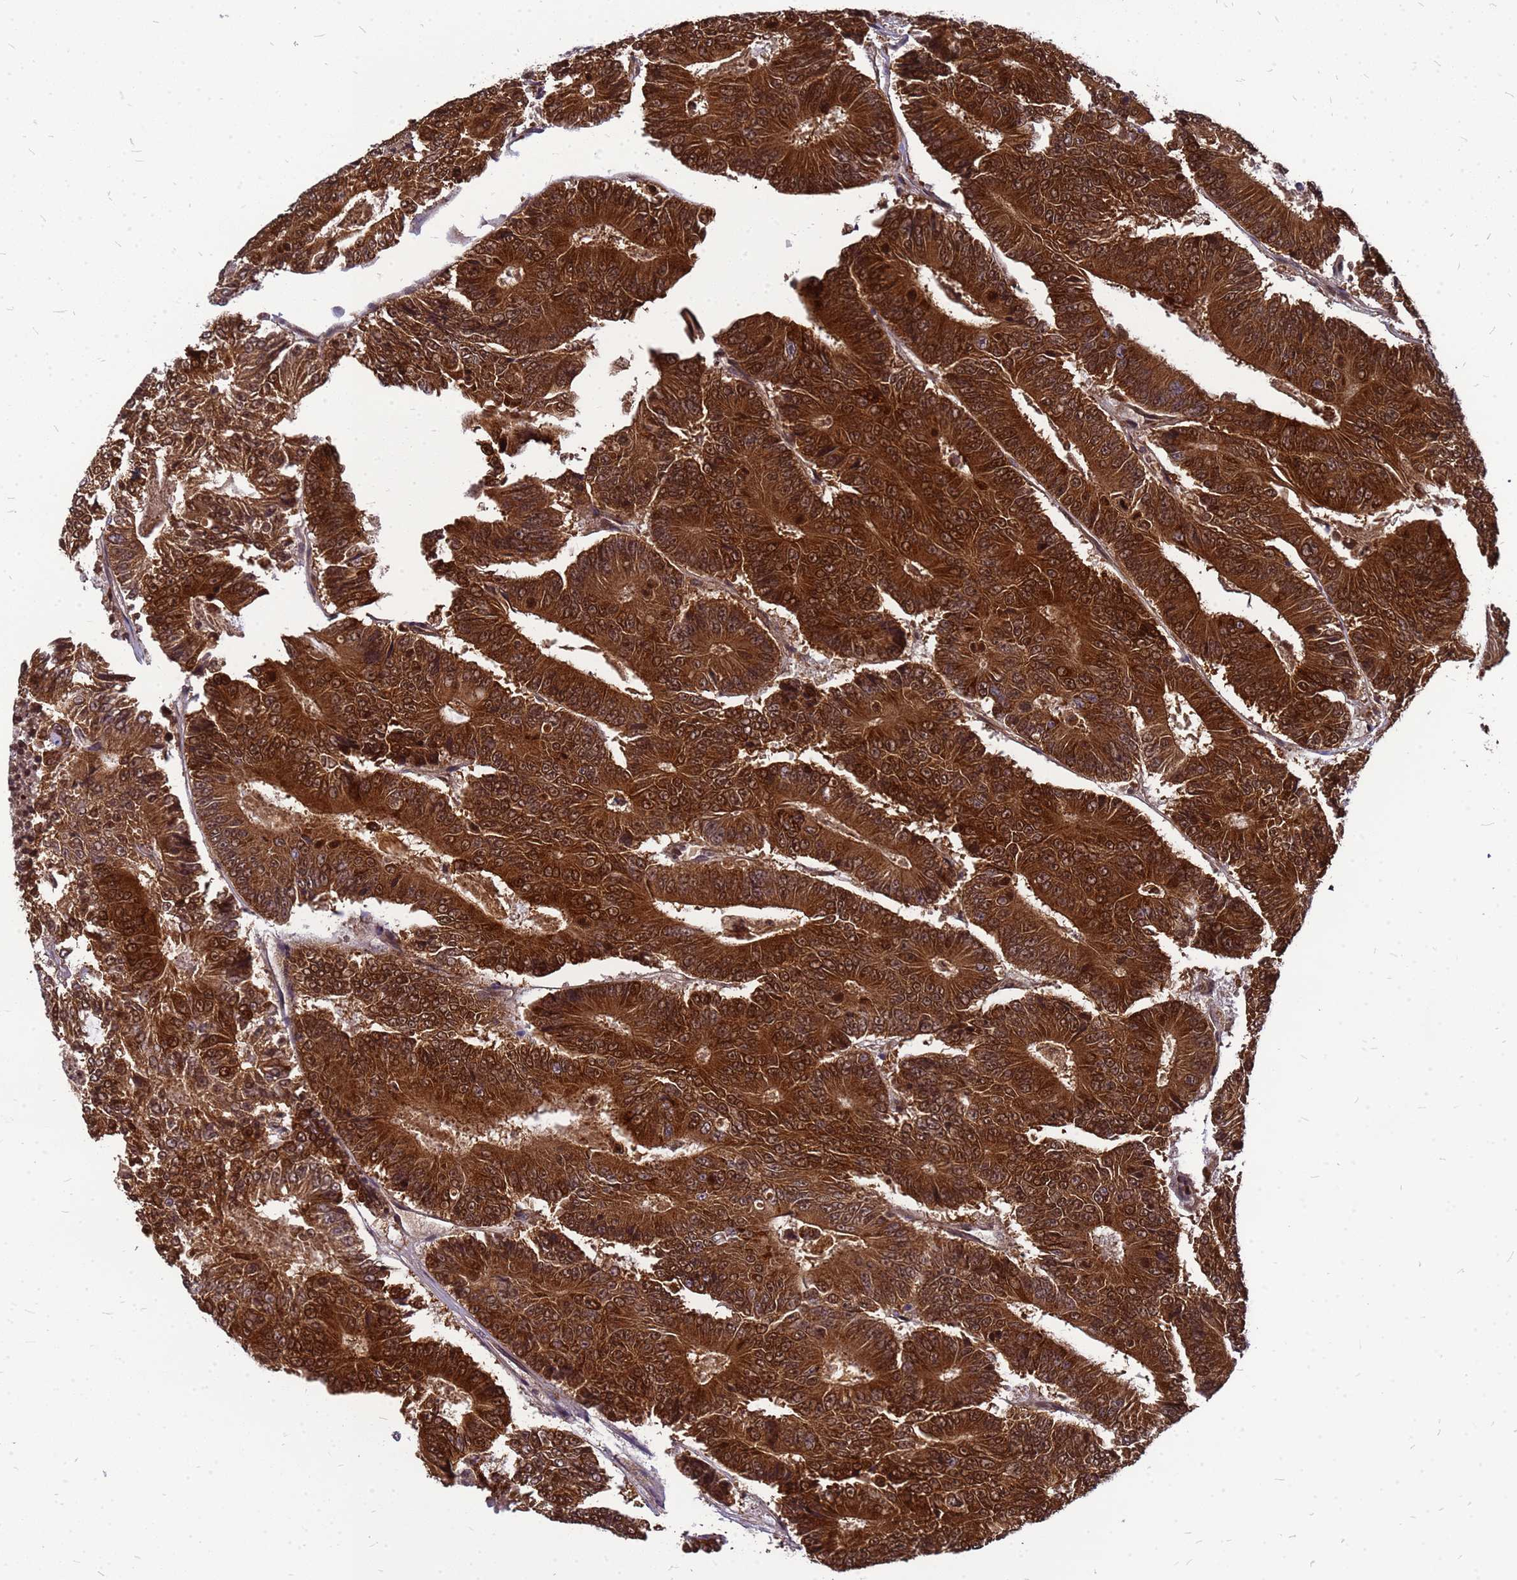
{"staining": {"intensity": "strong", "quantity": ">75%", "location": "cytoplasmic/membranous"}, "tissue": "colorectal cancer", "cell_type": "Tumor cells", "image_type": "cancer", "snomed": [{"axis": "morphology", "description": "Adenocarcinoma, NOS"}, {"axis": "topography", "description": "Colon"}], "caption": "A photomicrograph of colorectal adenocarcinoma stained for a protein demonstrates strong cytoplasmic/membranous brown staining in tumor cells.", "gene": "CMC4", "patient": {"sex": "male", "age": 83}}